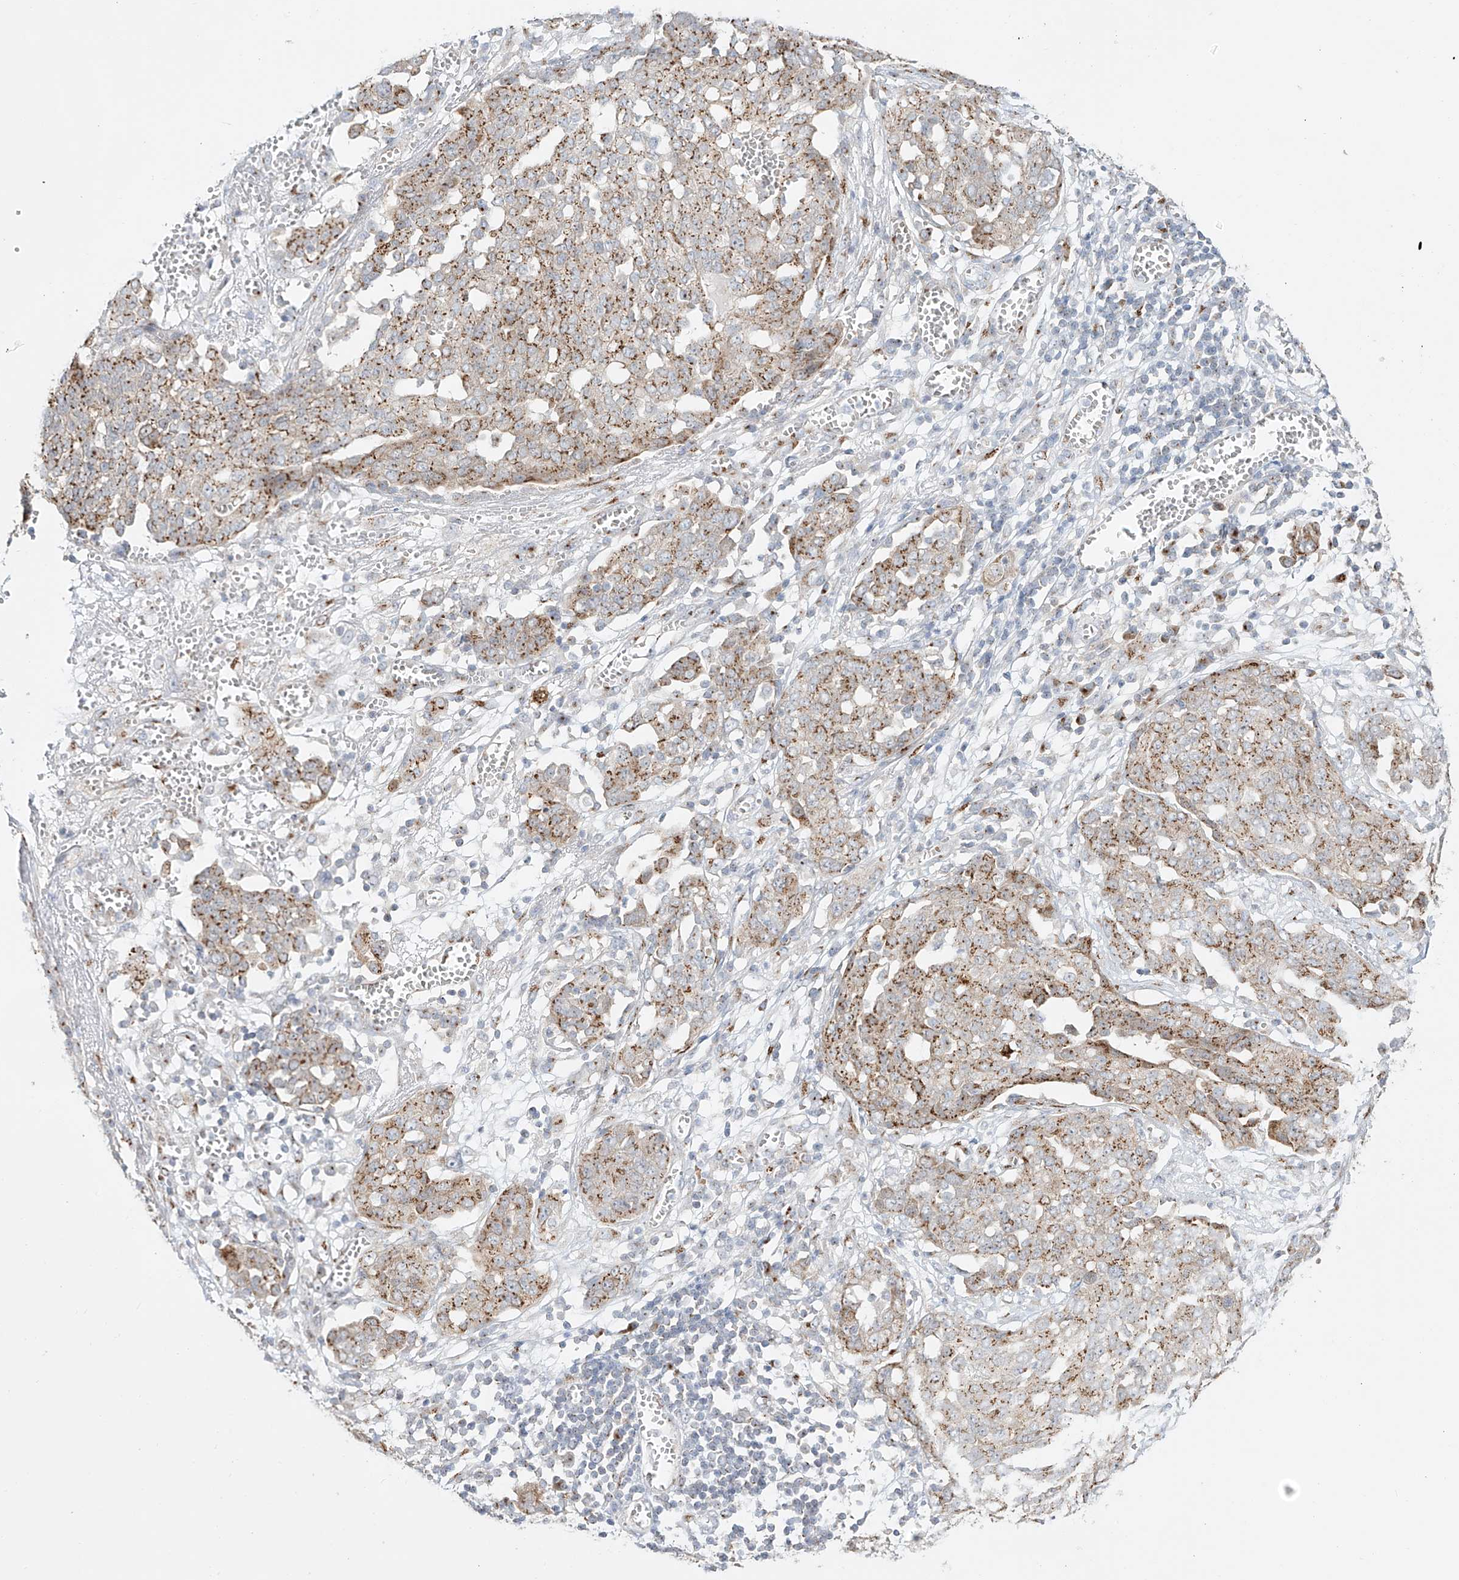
{"staining": {"intensity": "moderate", "quantity": ">75%", "location": "cytoplasmic/membranous"}, "tissue": "ovarian cancer", "cell_type": "Tumor cells", "image_type": "cancer", "snomed": [{"axis": "morphology", "description": "Cystadenocarcinoma, serous, NOS"}, {"axis": "topography", "description": "Soft tissue"}, {"axis": "topography", "description": "Ovary"}], "caption": "About >75% of tumor cells in human ovarian cancer demonstrate moderate cytoplasmic/membranous protein positivity as visualized by brown immunohistochemical staining.", "gene": "BSDC1", "patient": {"sex": "female", "age": 57}}